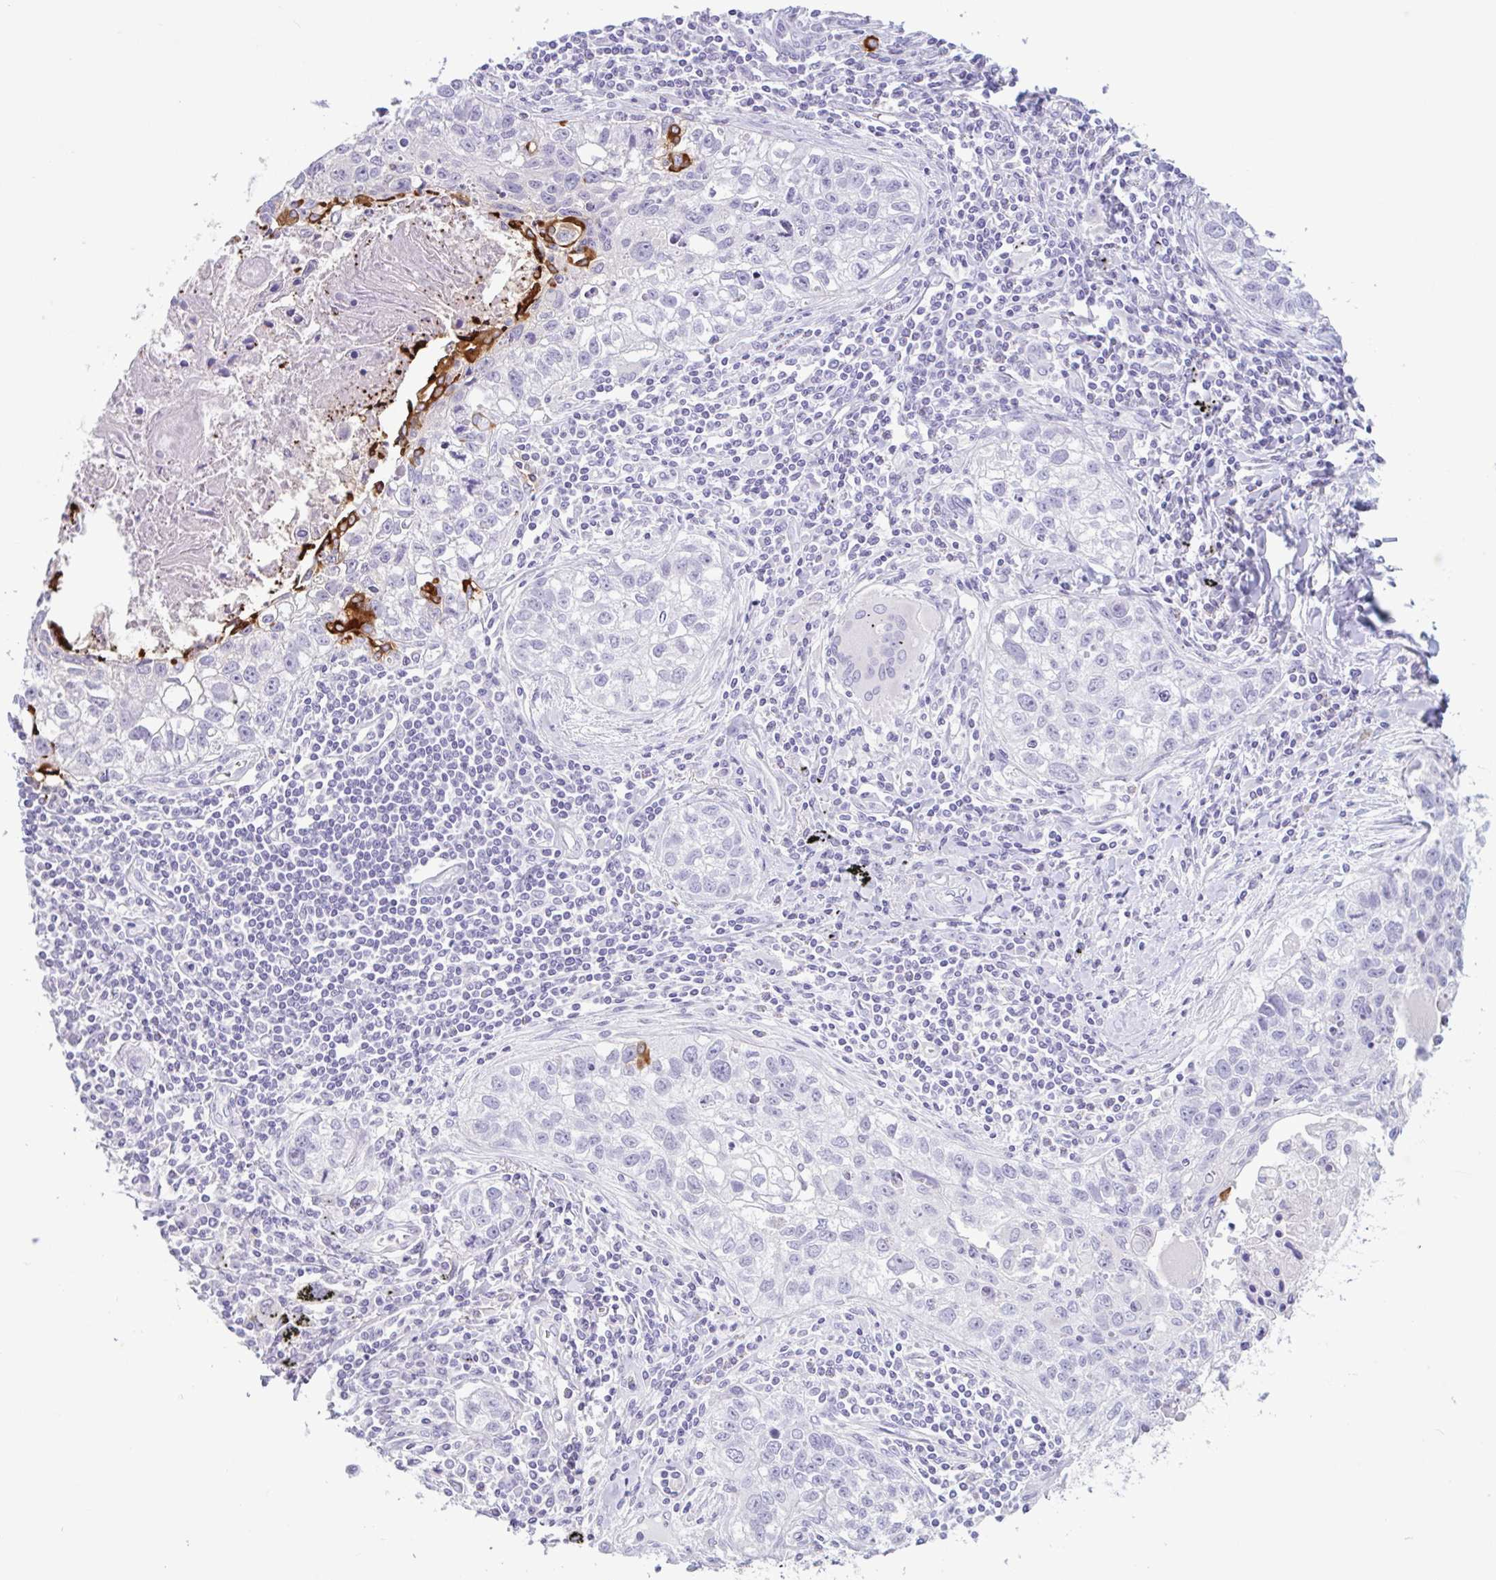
{"staining": {"intensity": "moderate", "quantity": "<25%", "location": "cytoplasmic/membranous"}, "tissue": "lung cancer", "cell_type": "Tumor cells", "image_type": "cancer", "snomed": [{"axis": "morphology", "description": "Squamous cell carcinoma, NOS"}, {"axis": "topography", "description": "Lung"}], "caption": "Human lung cancer stained for a protein (brown) displays moderate cytoplasmic/membranous positive staining in about <25% of tumor cells.", "gene": "CTSE", "patient": {"sex": "male", "age": 74}}